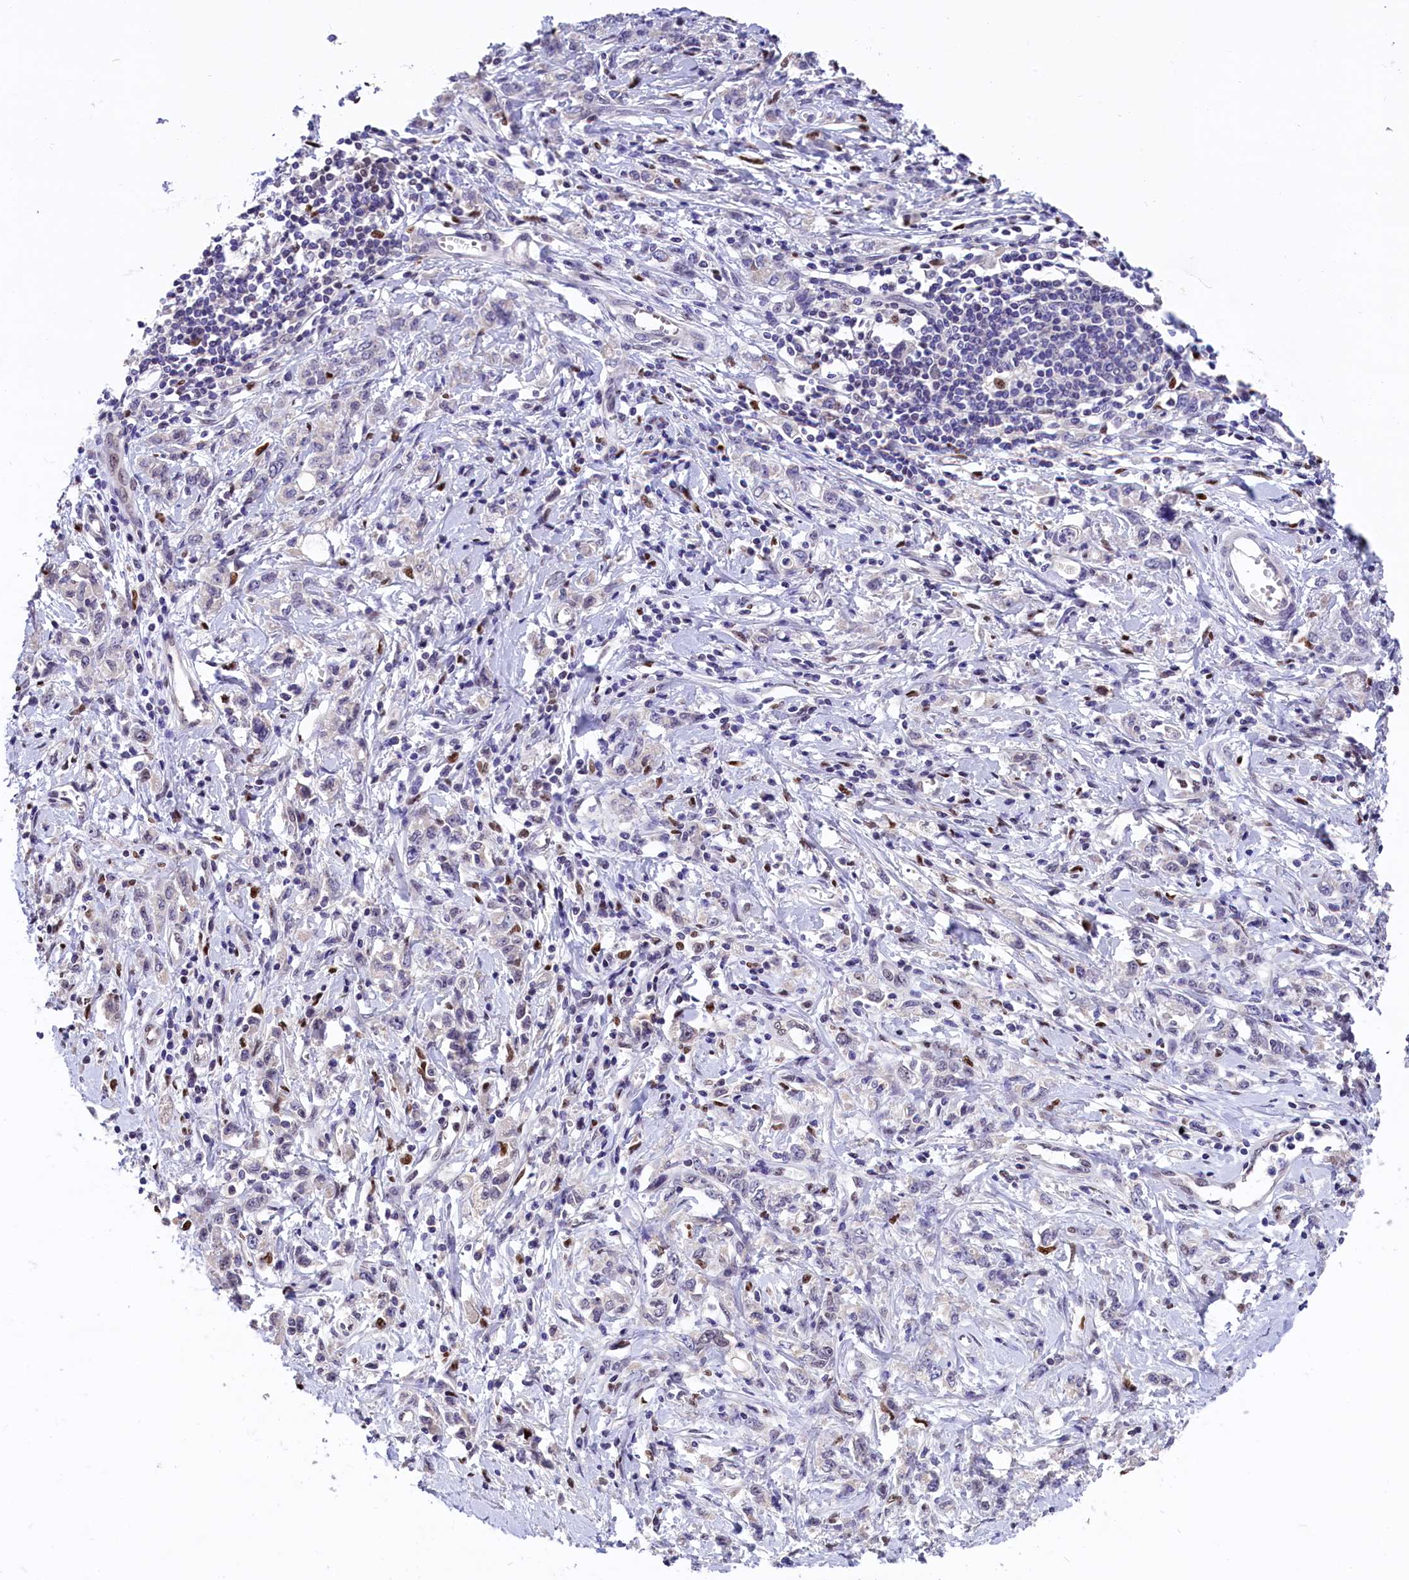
{"staining": {"intensity": "negative", "quantity": "none", "location": "none"}, "tissue": "stomach cancer", "cell_type": "Tumor cells", "image_type": "cancer", "snomed": [{"axis": "morphology", "description": "Adenocarcinoma, NOS"}, {"axis": "topography", "description": "Stomach"}], "caption": "This is an immunohistochemistry micrograph of stomach adenocarcinoma. There is no staining in tumor cells.", "gene": "BTBD9", "patient": {"sex": "female", "age": 76}}